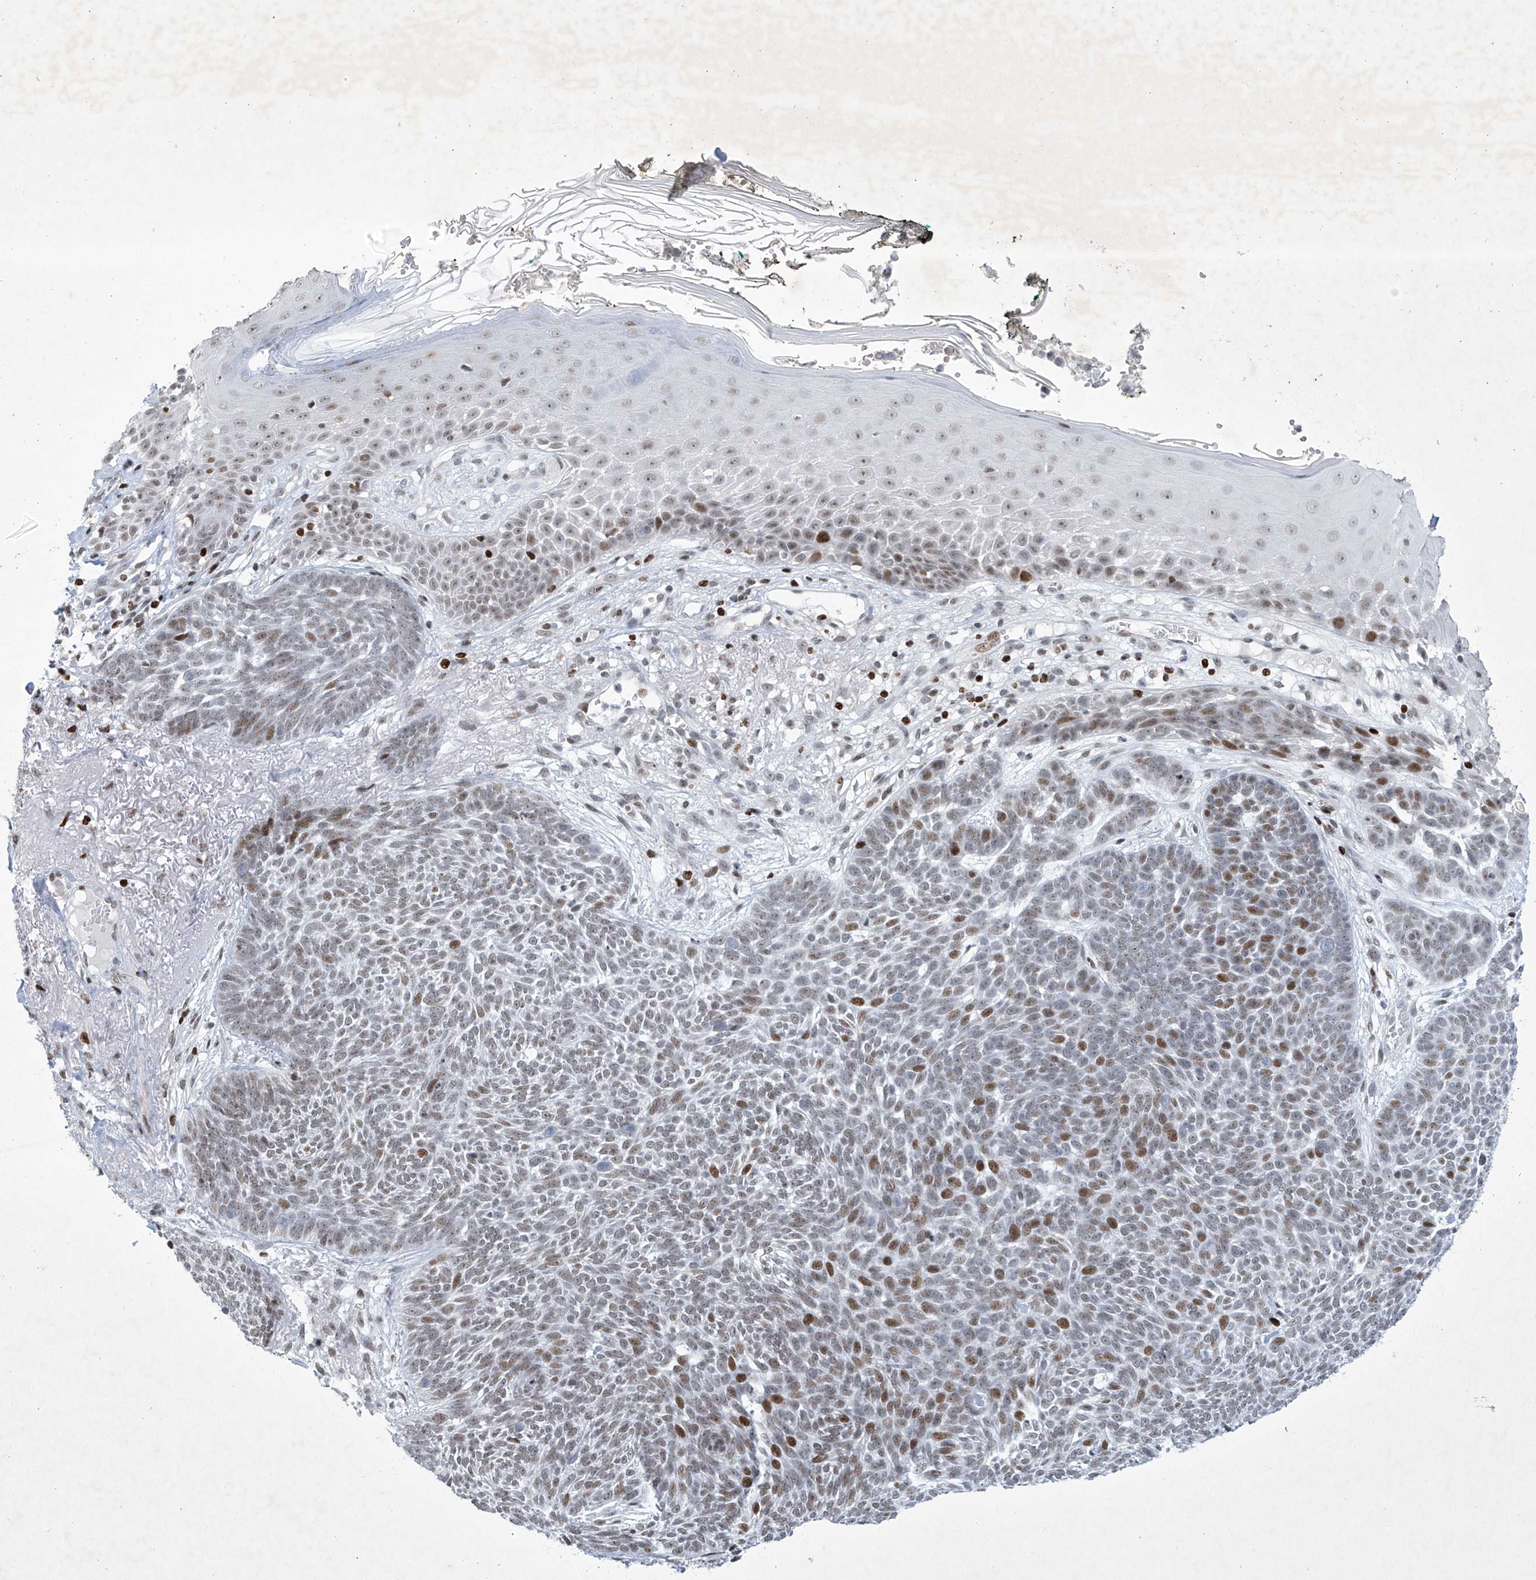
{"staining": {"intensity": "moderate", "quantity": "25%-75%", "location": "nuclear"}, "tissue": "skin cancer", "cell_type": "Tumor cells", "image_type": "cancer", "snomed": [{"axis": "morphology", "description": "Normal tissue, NOS"}, {"axis": "morphology", "description": "Basal cell carcinoma"}, {"axis": "topography", "description": "Skin"}], "caption": "IHC micrograph of neoplastic tissue: skin cancer stained using IHC demonstrates medium levels of moderate protein expression localized specifically in the nuclear of tumor cells, appearing as a nuclear brown color.", "gene": "RFX7", "patient": {"sex": "male", "age": 64}}